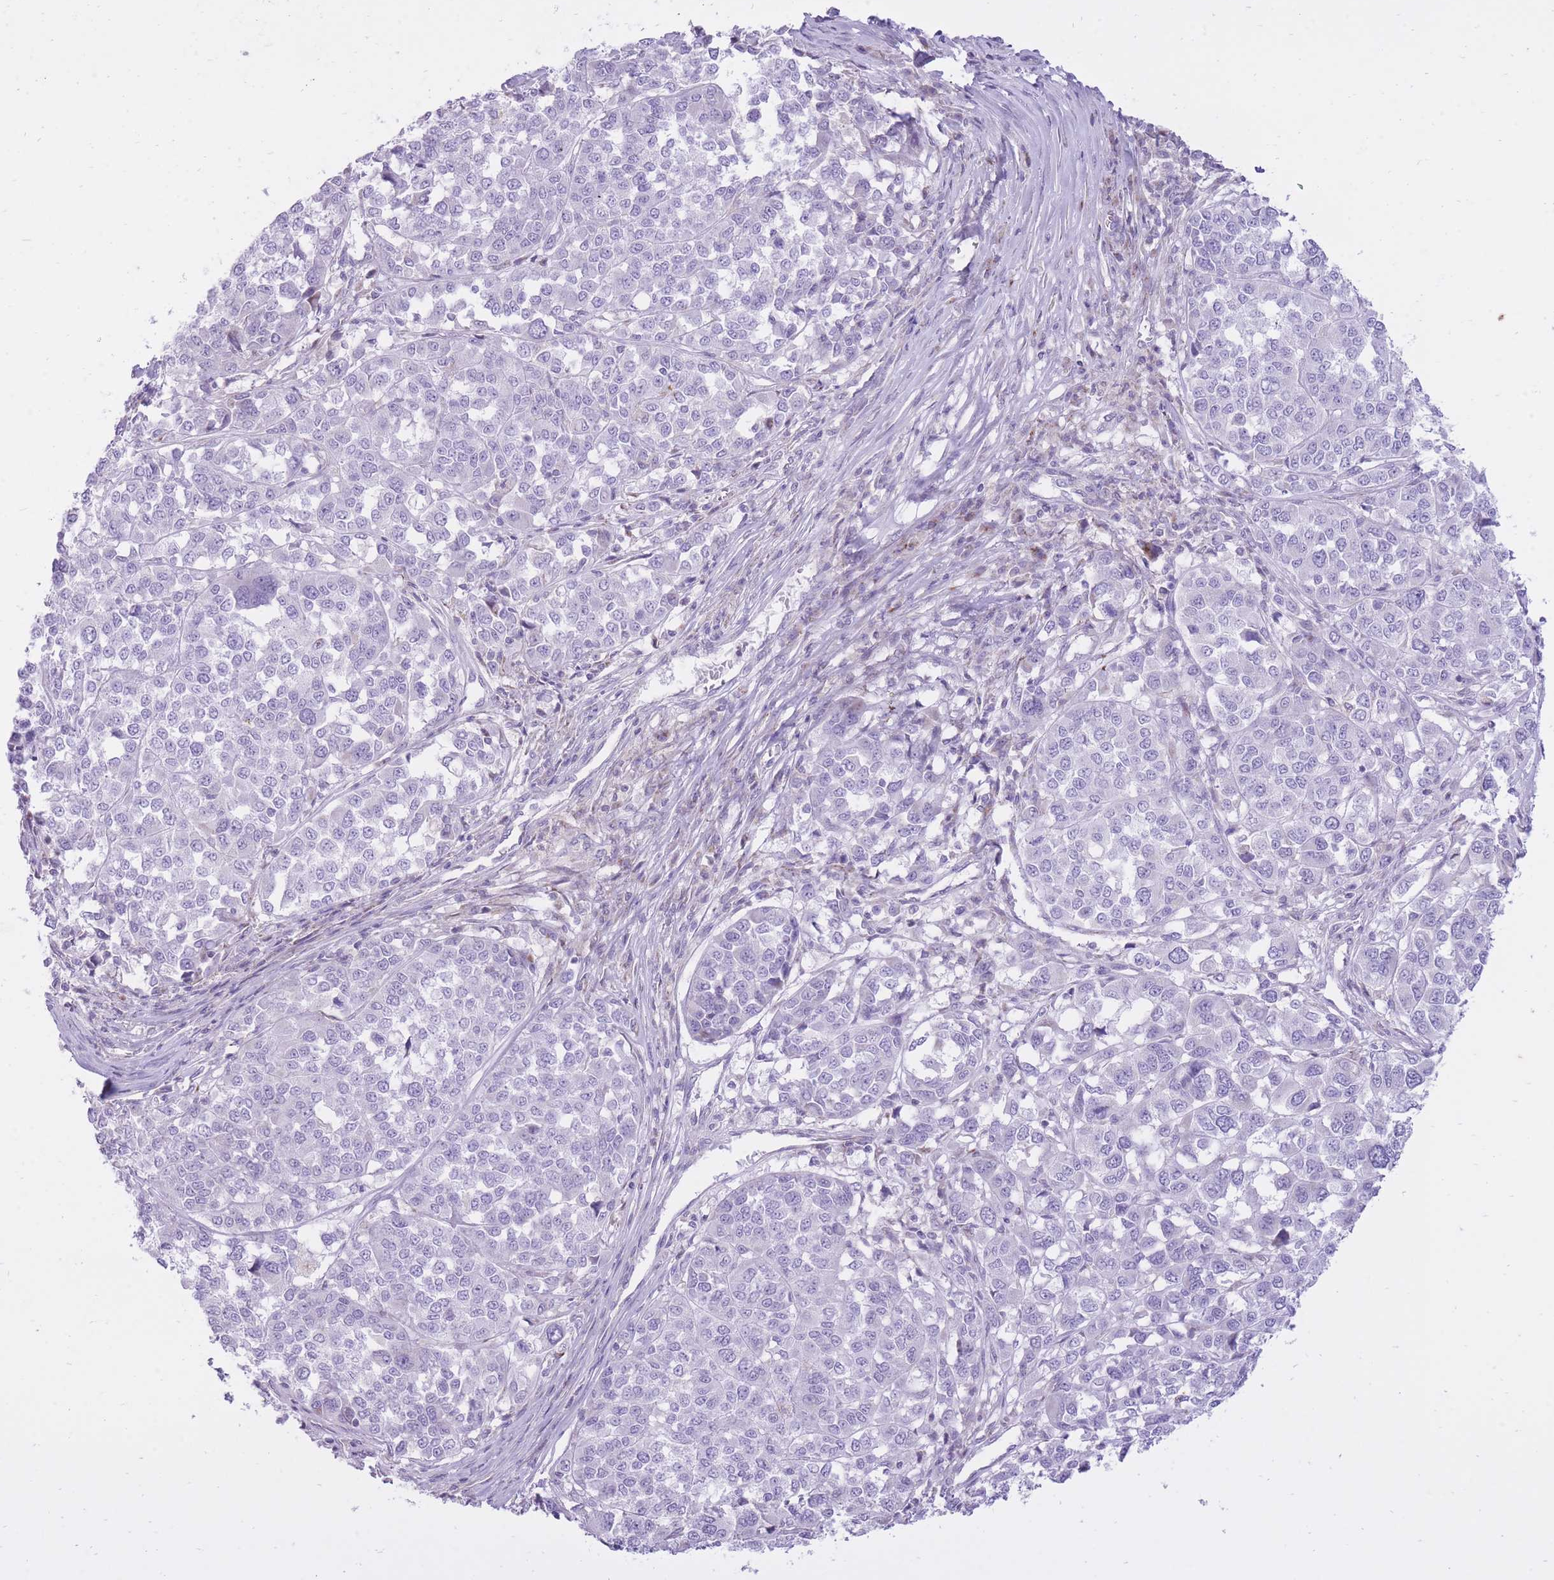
{"staining": {"intensity": "negative", "quantity": "none", "location": "none"}, "tissue": "melanoma", "cell_type": "Tumor cells", "image_type": "cancer", "snomed": [{"axis": "morphology", "description": "Malignant melanoma, Metastatic site"}, {"axis": "topography", "description": "Lymph node"}], "caption": "A histopathology image of melanoma stained for a protein displays no brown staining in tumor cells.", "gene": "DENND2D", "patient": {"sex": "male", "age": 44}}